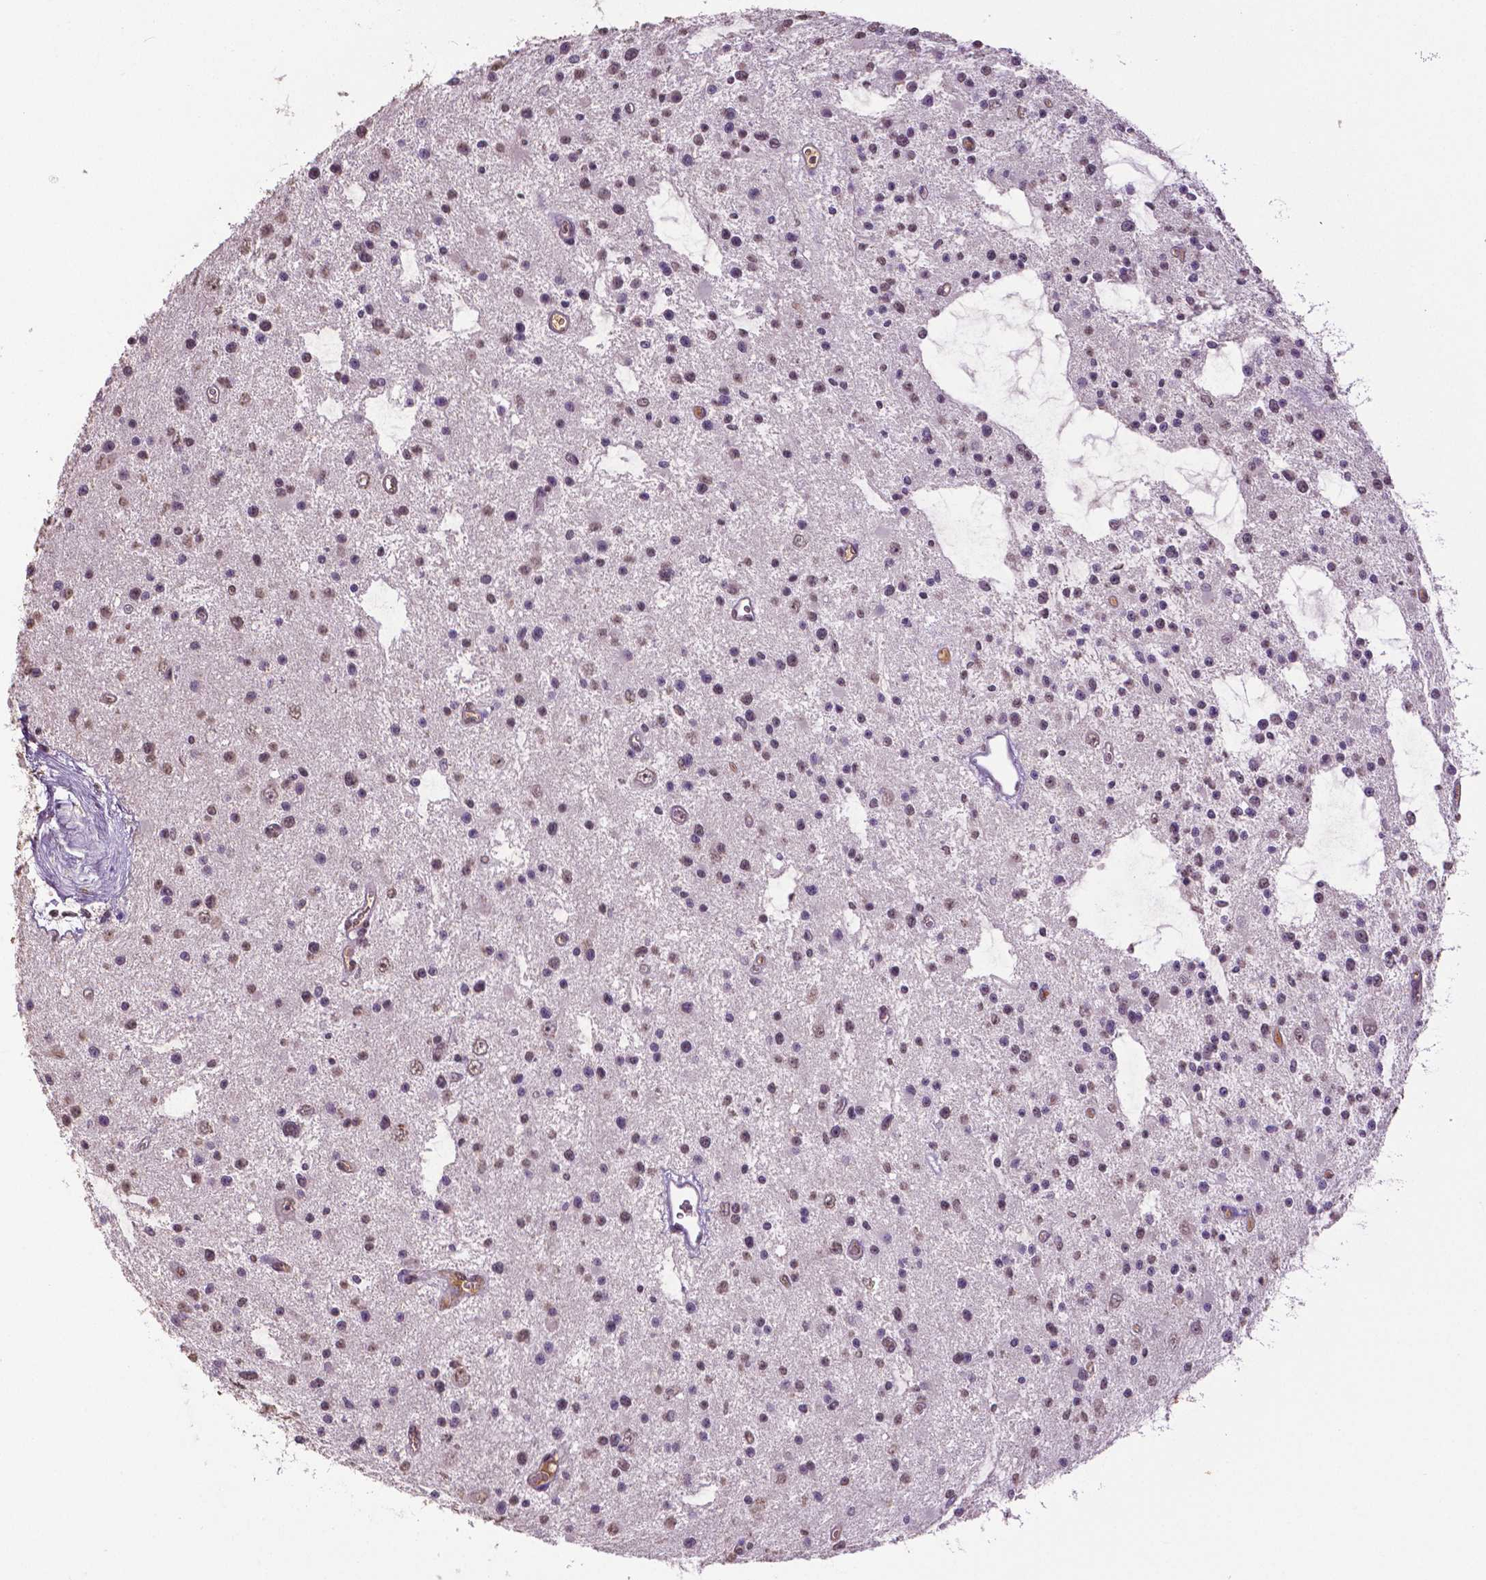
{"staining": {"intensity": "negative", "quantity": "none", "location": "none"}, "tissue": "glioma", "cell_type": "Tumor cells", "image_type": "cancer", "snomed": [{"axis": "morphology", "description": "Glioma, malignant, Low grade"}, {"axis": "topography", "description": "Brain"}], "caption": "The micrograph demonstrates no staining of tumor cells in malignant low-grade glioma.", "gene": "RUNX3", "patient": {"sex": "male", "age": 43}}